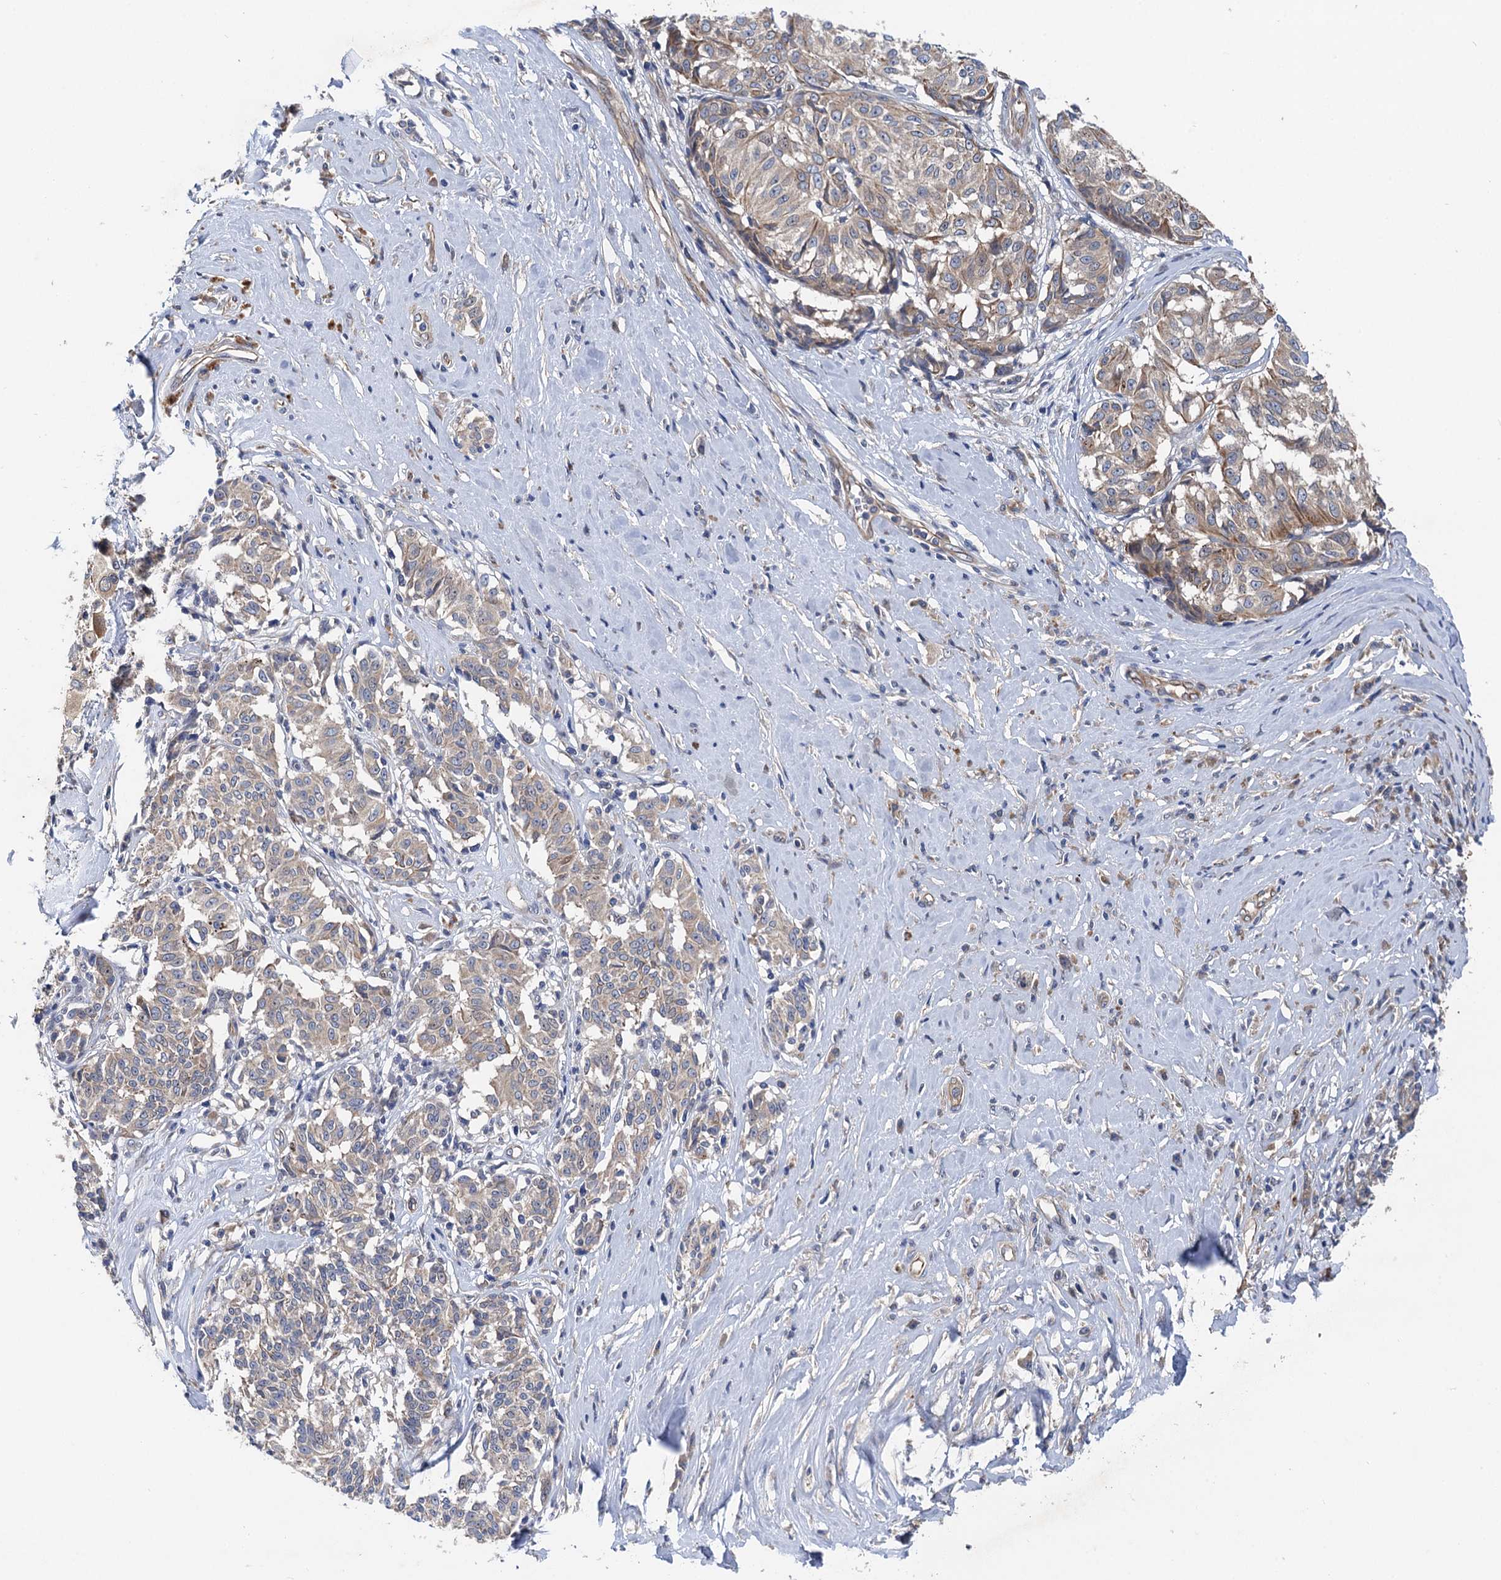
{"staining": {"intensity": "weak", "quantity": "<25%", "location": "cytoplasmic/membranous"}, "tissue": "melanoma", "cell_type": "Tumor cells", "image_type": "cancer", "snomed": [{"axis": "morphology", "description": "Malignant melanoma, NOS"}, {"axis": "topography", "description": "Skin"}], "caption": "Malignant melanoma stained for a protein using immunohistochemistry displays no staining tumor cells.", "gene": "PJA2", "patient": {"sex": "female", "age": 72}}